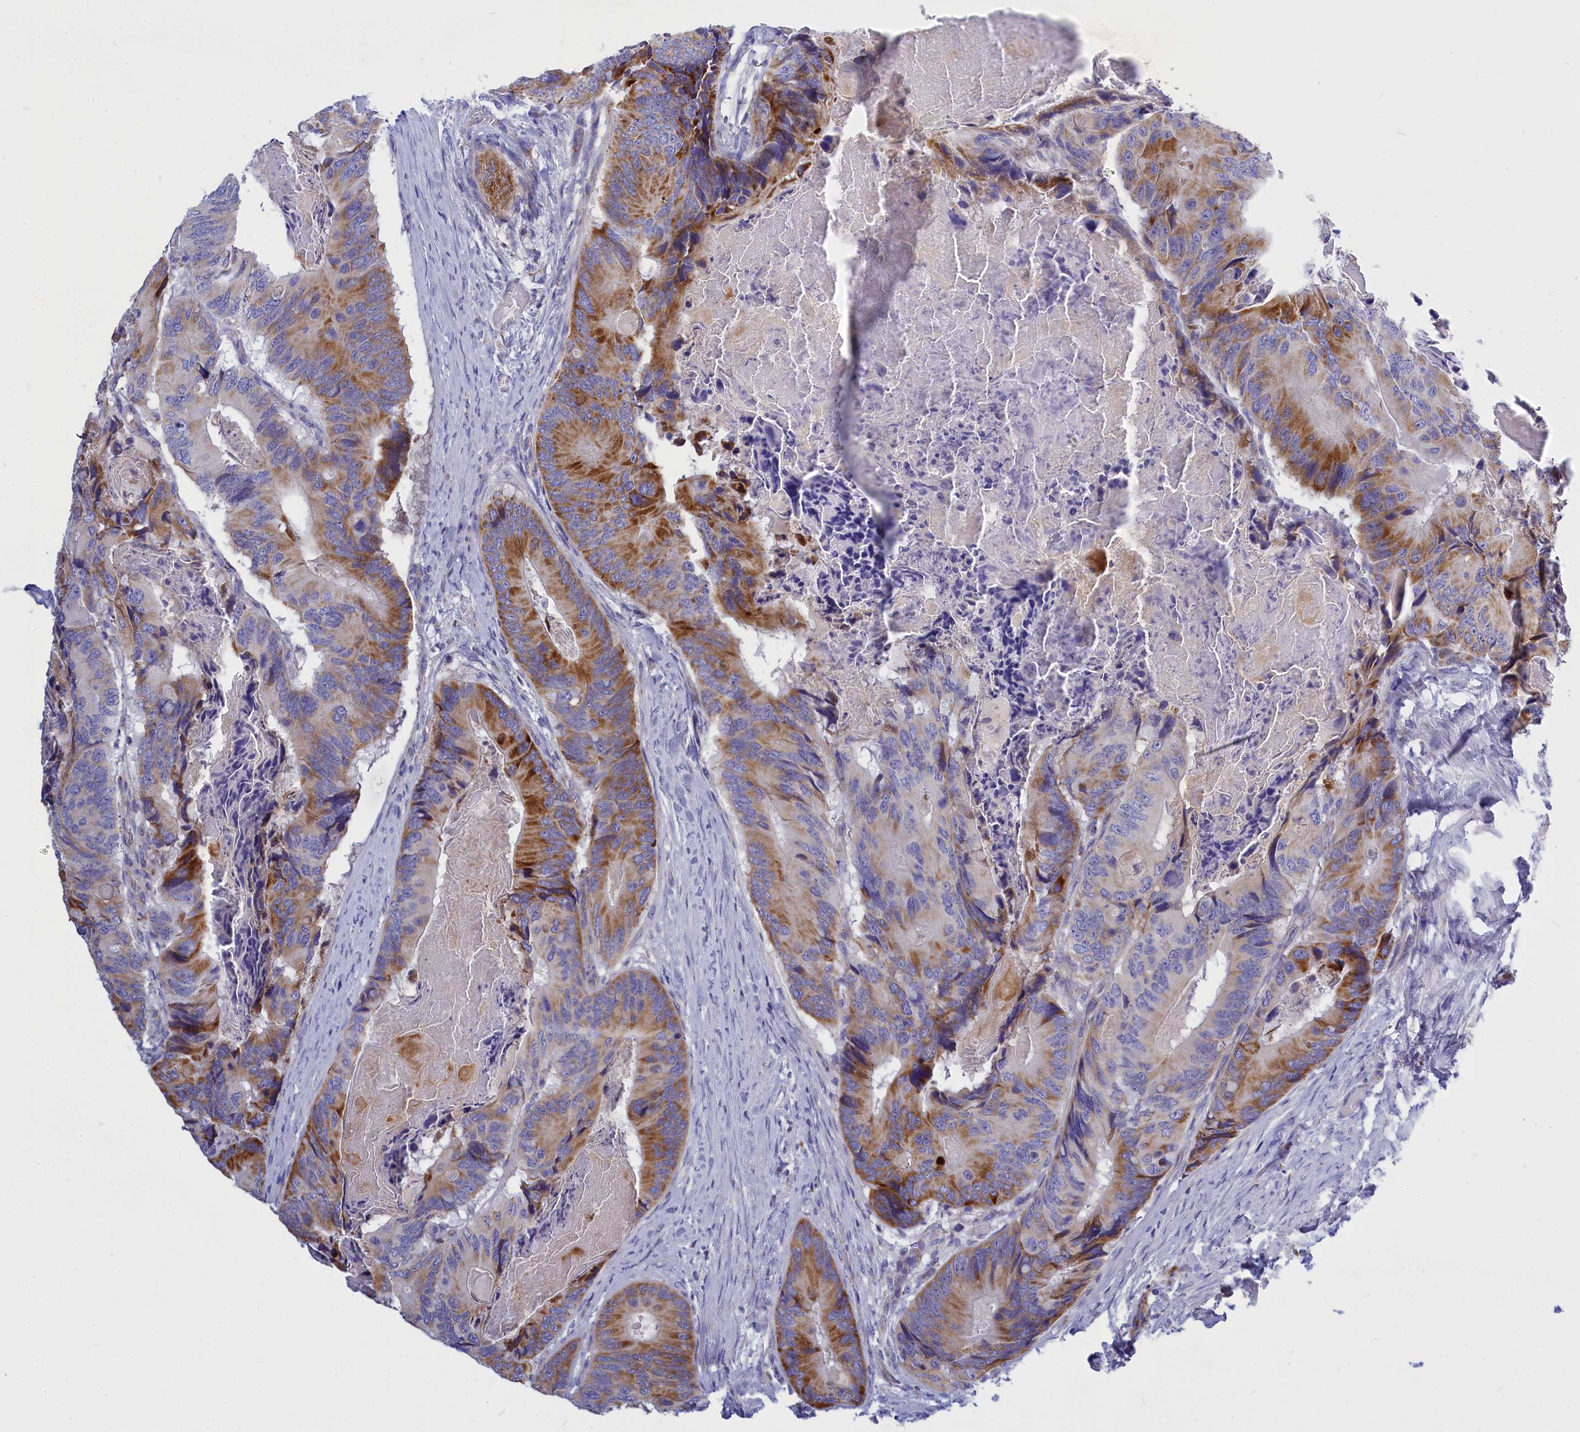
{"staining": {"intensity": "moderate", "quantity": ">75%", "location": "cytoplasmic/membranous"}, "tissue": "colorectal cancer", "cell_type": "Tumor cells", "image_type": "cancer", "snomed": [{"axis": "morphology", "description": "Adenocarcinoma, NOS"}, {"axis": "topography", "description": "Colon"}], "caption": "Immunohistochemical staining of colorectal cancer shows moderate cytoplasmic/membranous protein expression in approximately >75% of tumor cells.", "gene": "CCRL2", "patient": {"sex": "male", "age": 84}}